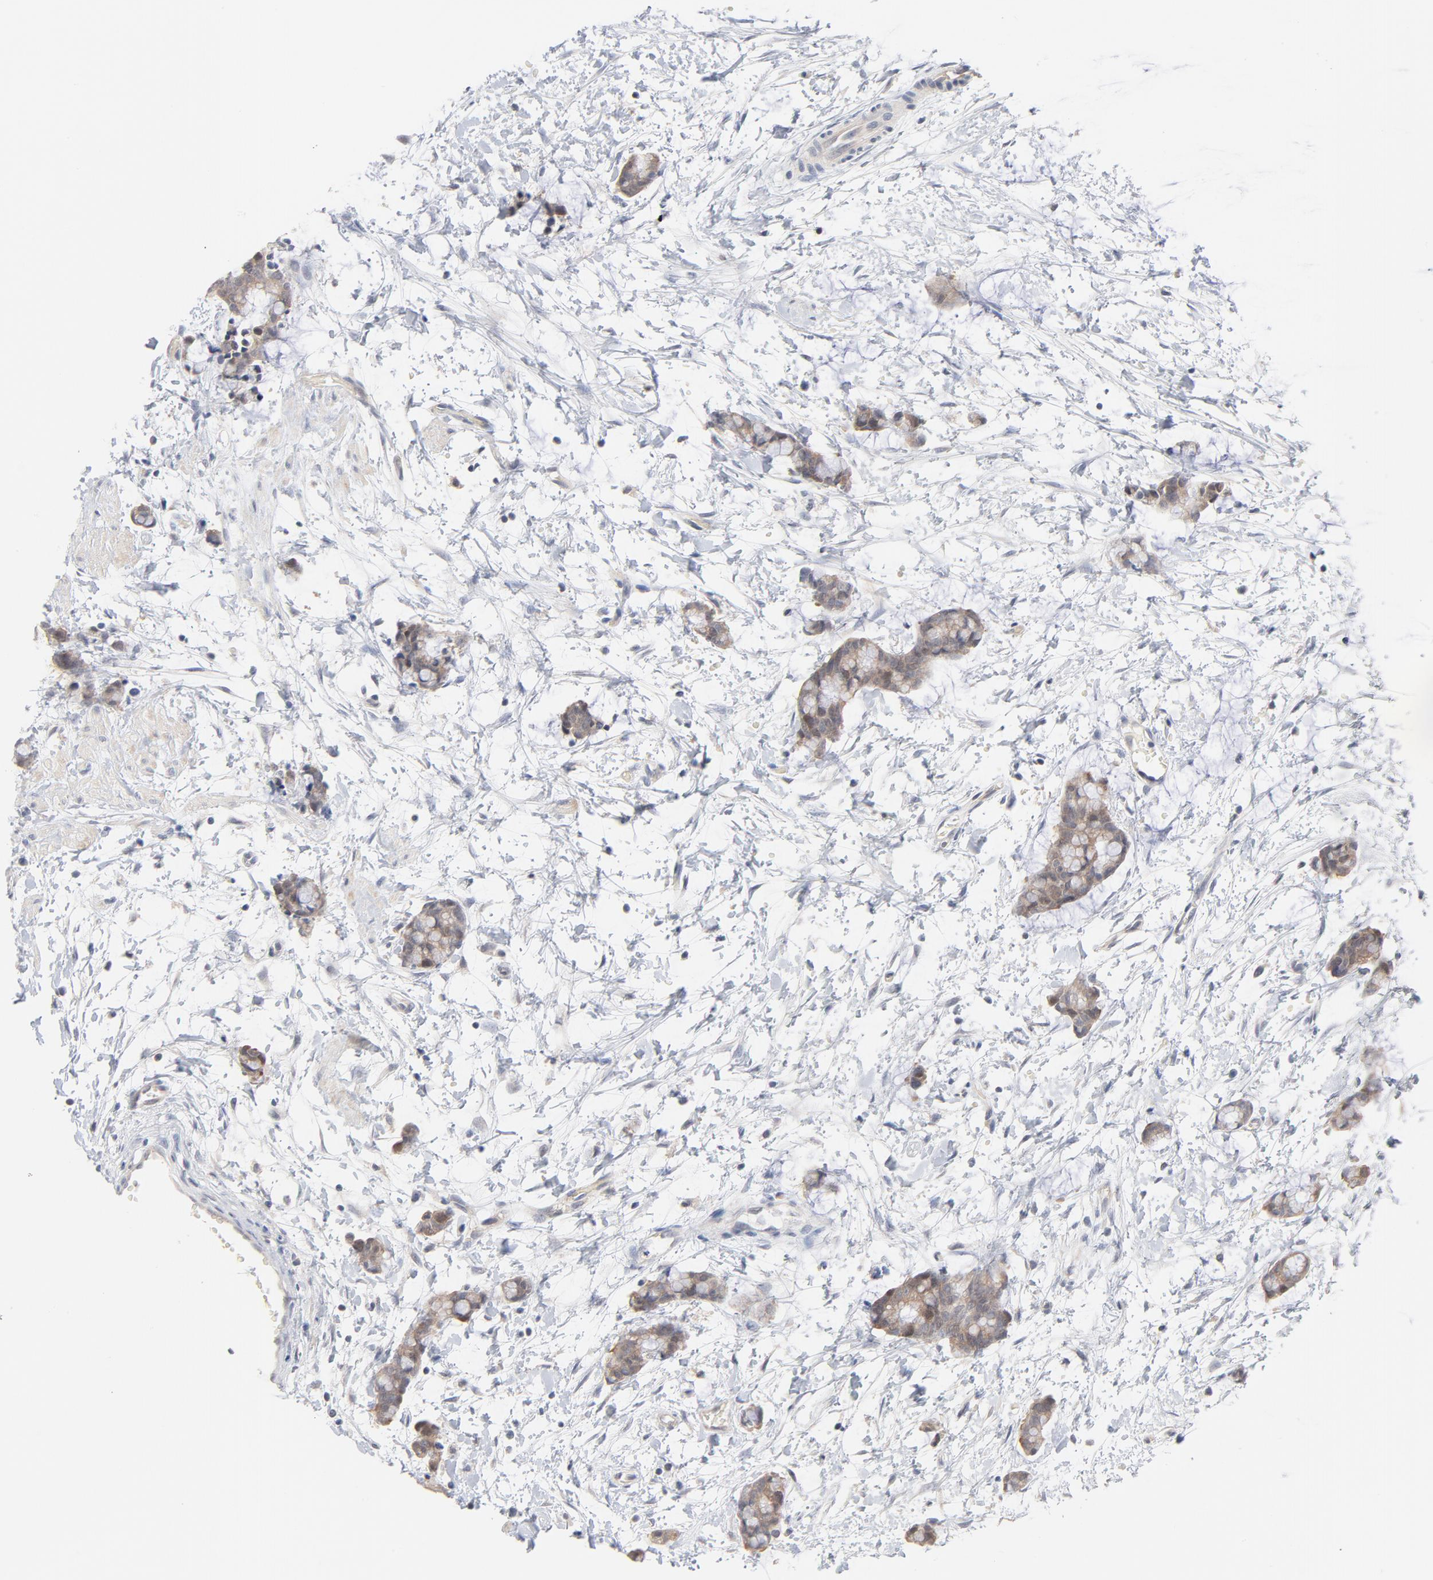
{"staining": {"intensity": "weak", "quantity": ">75%", "location": "cytoplasmic/membranous"}, "tissue": "colorectal cancer", "cell_type": "Tumor cells", "image_type": "cancer", "snomed": [{"axis": "morphology", "description": "Adenocarcinoma, NOS"}, {"axis": "topography", "description": "Colon"}], "caption": "Immunohistochemistry staining of colorectal cancer (adenocarcinoma), which reveals low levels of weak cytoplasmic/membranous expression in approximately >75% of tumor cells indicating weak cytoplasmic/membranous protein positivity. The staining was performed using DAB (3,3'-diaminobenzidine) (brown) for protein detection and nuclei were counterstained in hematoxylin (blue).", "gene": "UBL4A", "patient": {"sex": "male", "age": 14}}